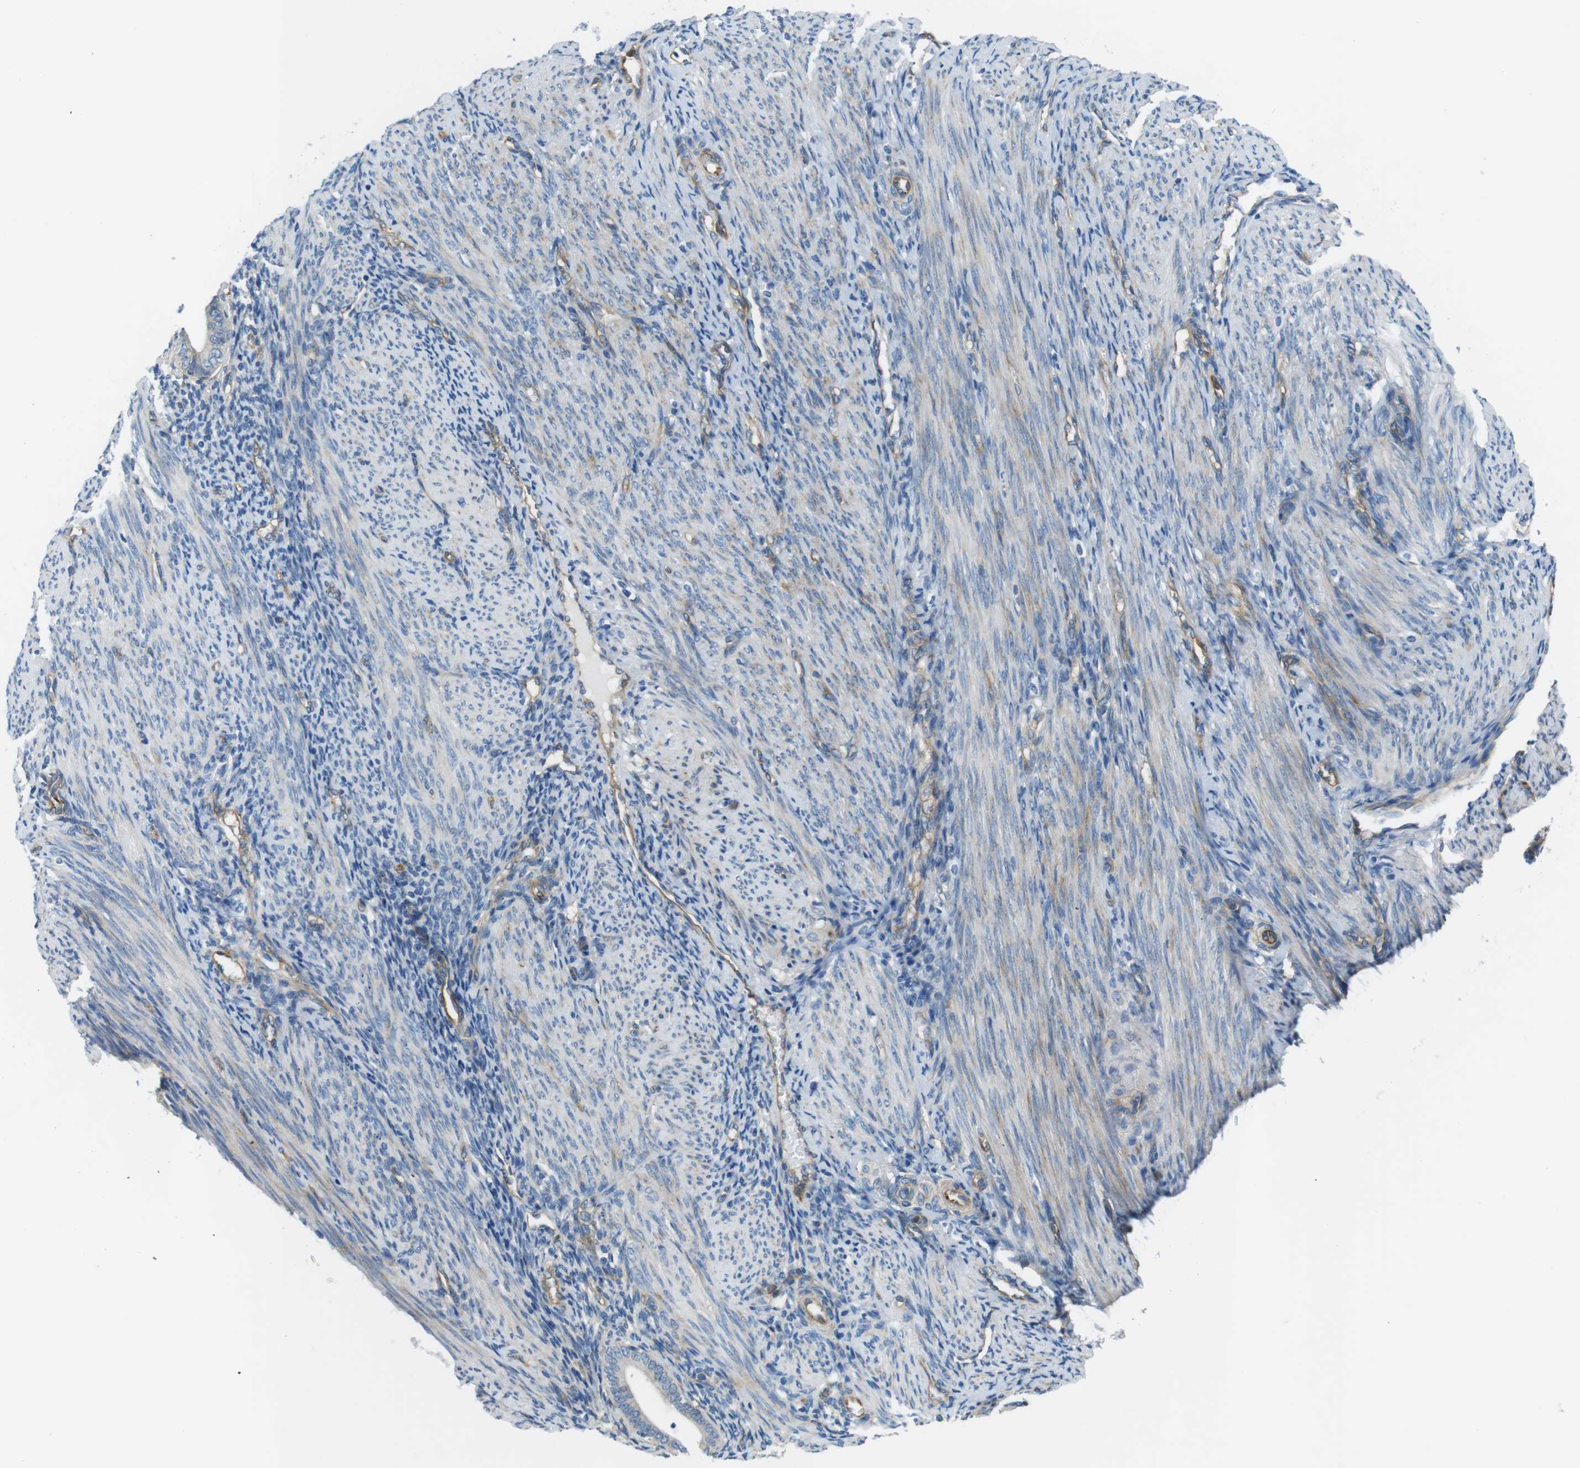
{"staining": {"intensity": "weak", "quantity": "<25%", "location": "cytoplasmic/membranous"}, "tissue": "endometrium", "cell_type": "Cells in endometrial stroma", "image_type": "normal", "snomed": [{"axis": "morphology", "description": "Normal tissue, NOS"}, {"axis": "topography", "description": "Uterus"}, {"axis": "topography", "description": "Endometrium"}], "caption": "High power microscopy histopathology image of an IHC histopathology image of unremarkable endometrium, revealing no significant staining in cells in endometrial stroma. Brightfield microscopy of immunohistochemistry stained with DAB (3,3'-diaminobenzidine) (brown) and hematoxylin (blue), captured at high magnification.", "gene": "EMP2", "patient": {"sex": "female", "age": 33}}